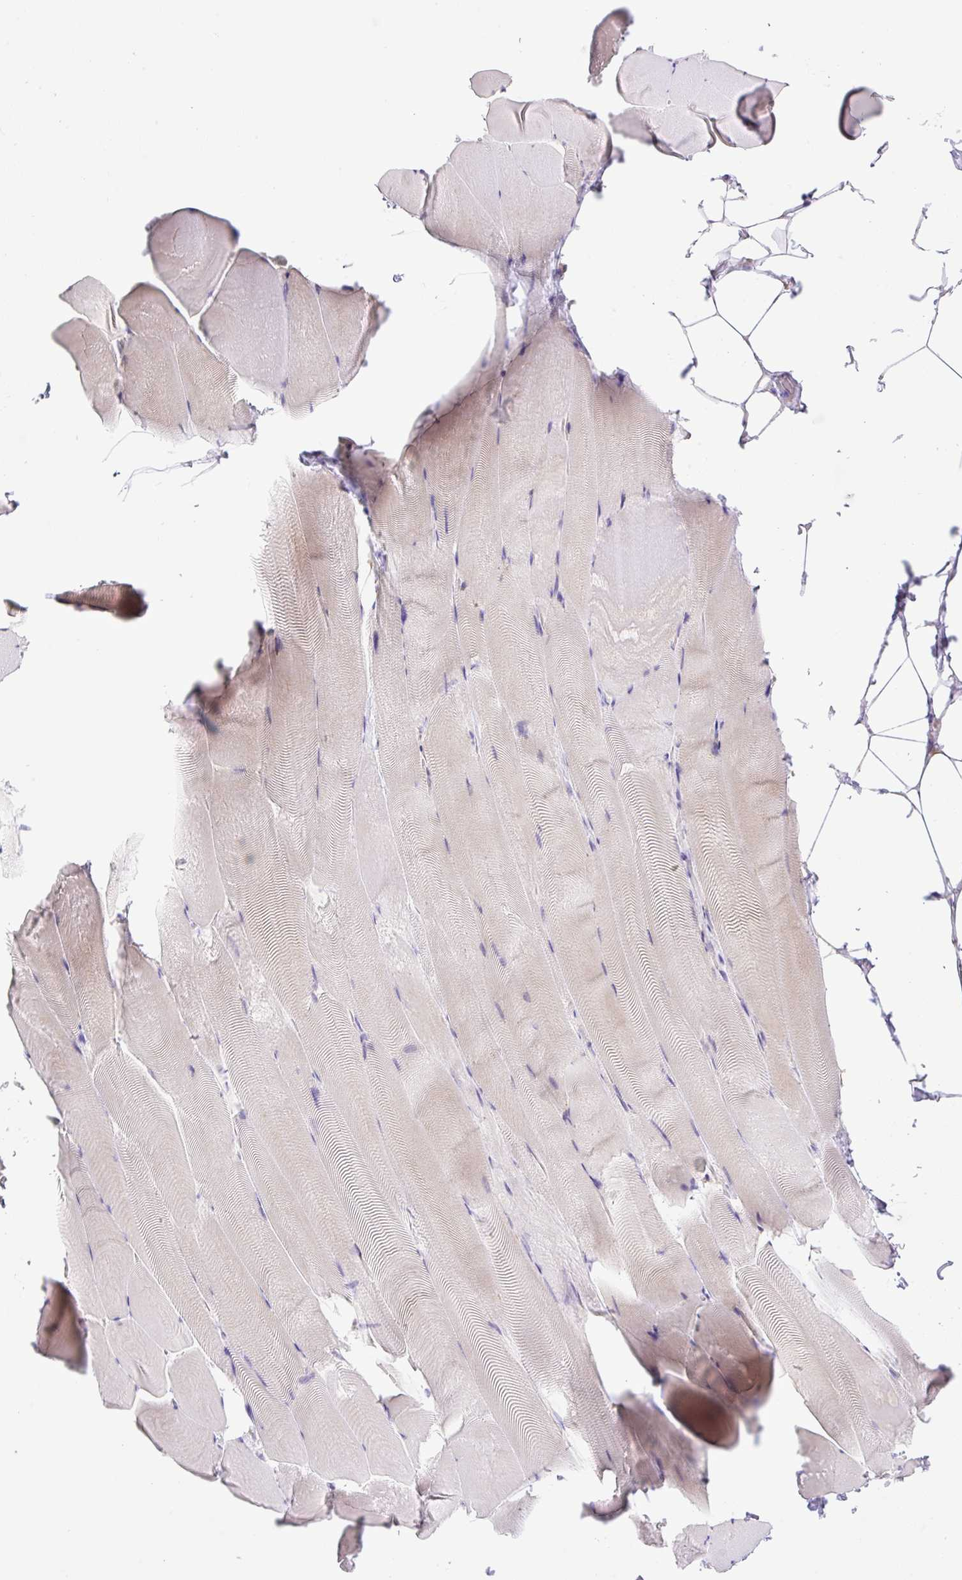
{"staining": {"intensity": "negative", "quantity": "none", "location": "none"}, "tissue": "skeletal muscle", "cell_type": "Myocytes", "image_type": "normal", "snomed": [{"axis": "morphology", "description": "Normal tissue, NOS"}, {"axis": "topography", "description": "Skeletal muscle"}], "caption": "Immunohistochemistry (IHC) image of unremarkable skeletal muscle stained for a protein (brown), which demonstrates no staining in myocytes. (DAB (3,3'-diaminobenzidine) immunohistochemistry, high magnification).", "gene": "POFUT1", "patient": {"sex": "female", "age": 64}}